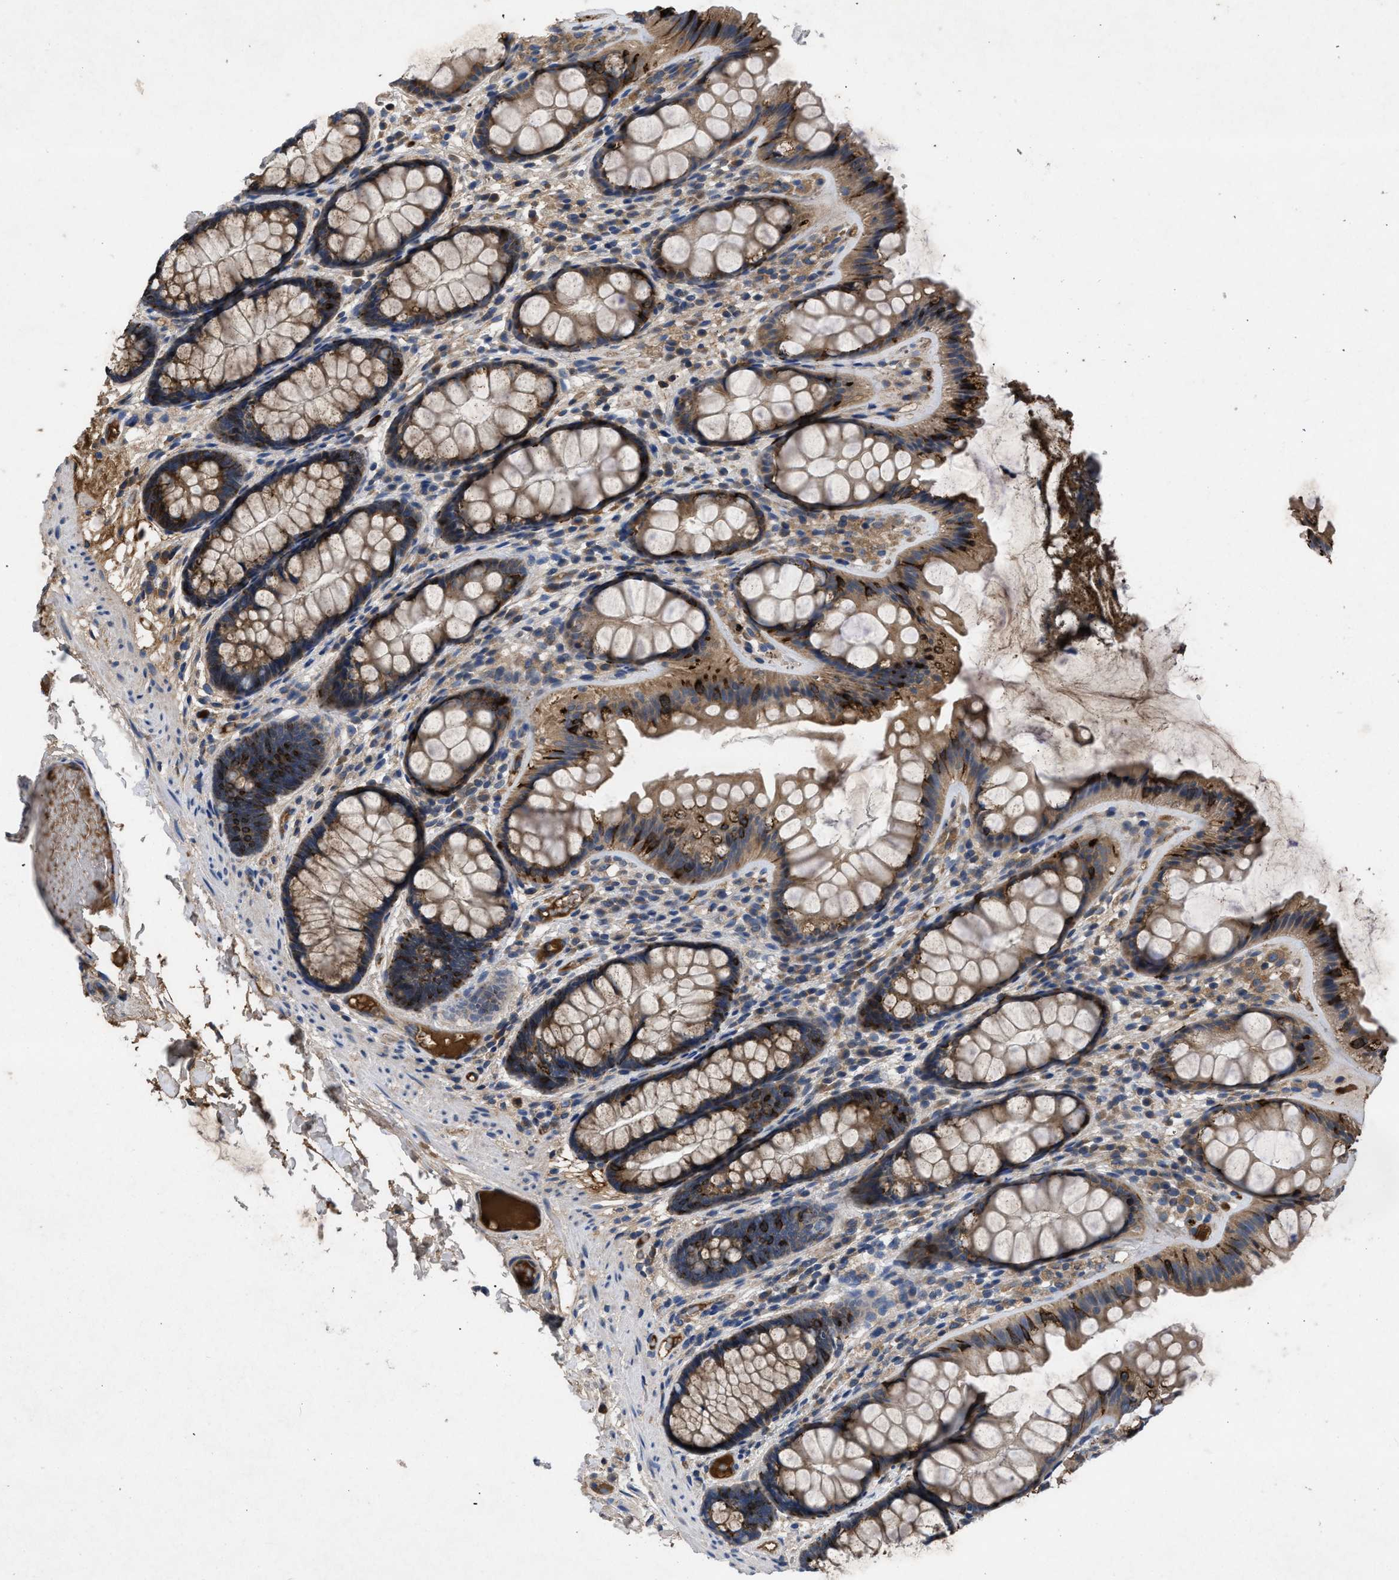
{"staining": {"intensity": "moderate", "quantity": "25%-75%", "location": "cytoplasmic/membranous"}, "tissue": "colon", "cell_type": "Endothelial cells", "image_type": "normal", "snomed": [{"axis": "morphology", "description": "Normal tissue, NOS"}, {"axis": "topography", "description": "Colon"}], "caption": "A high-resolution photomicrograph shows IHC staining of normal colon, which displays moderate cytoplasmic/membranous positivity in about 25%-75% of endothelial cells. (Brightfield microscopy of DAB IHC at high magnification).", "gene": "VPS4A", "patient": {"sex": "female", "age": 56}}